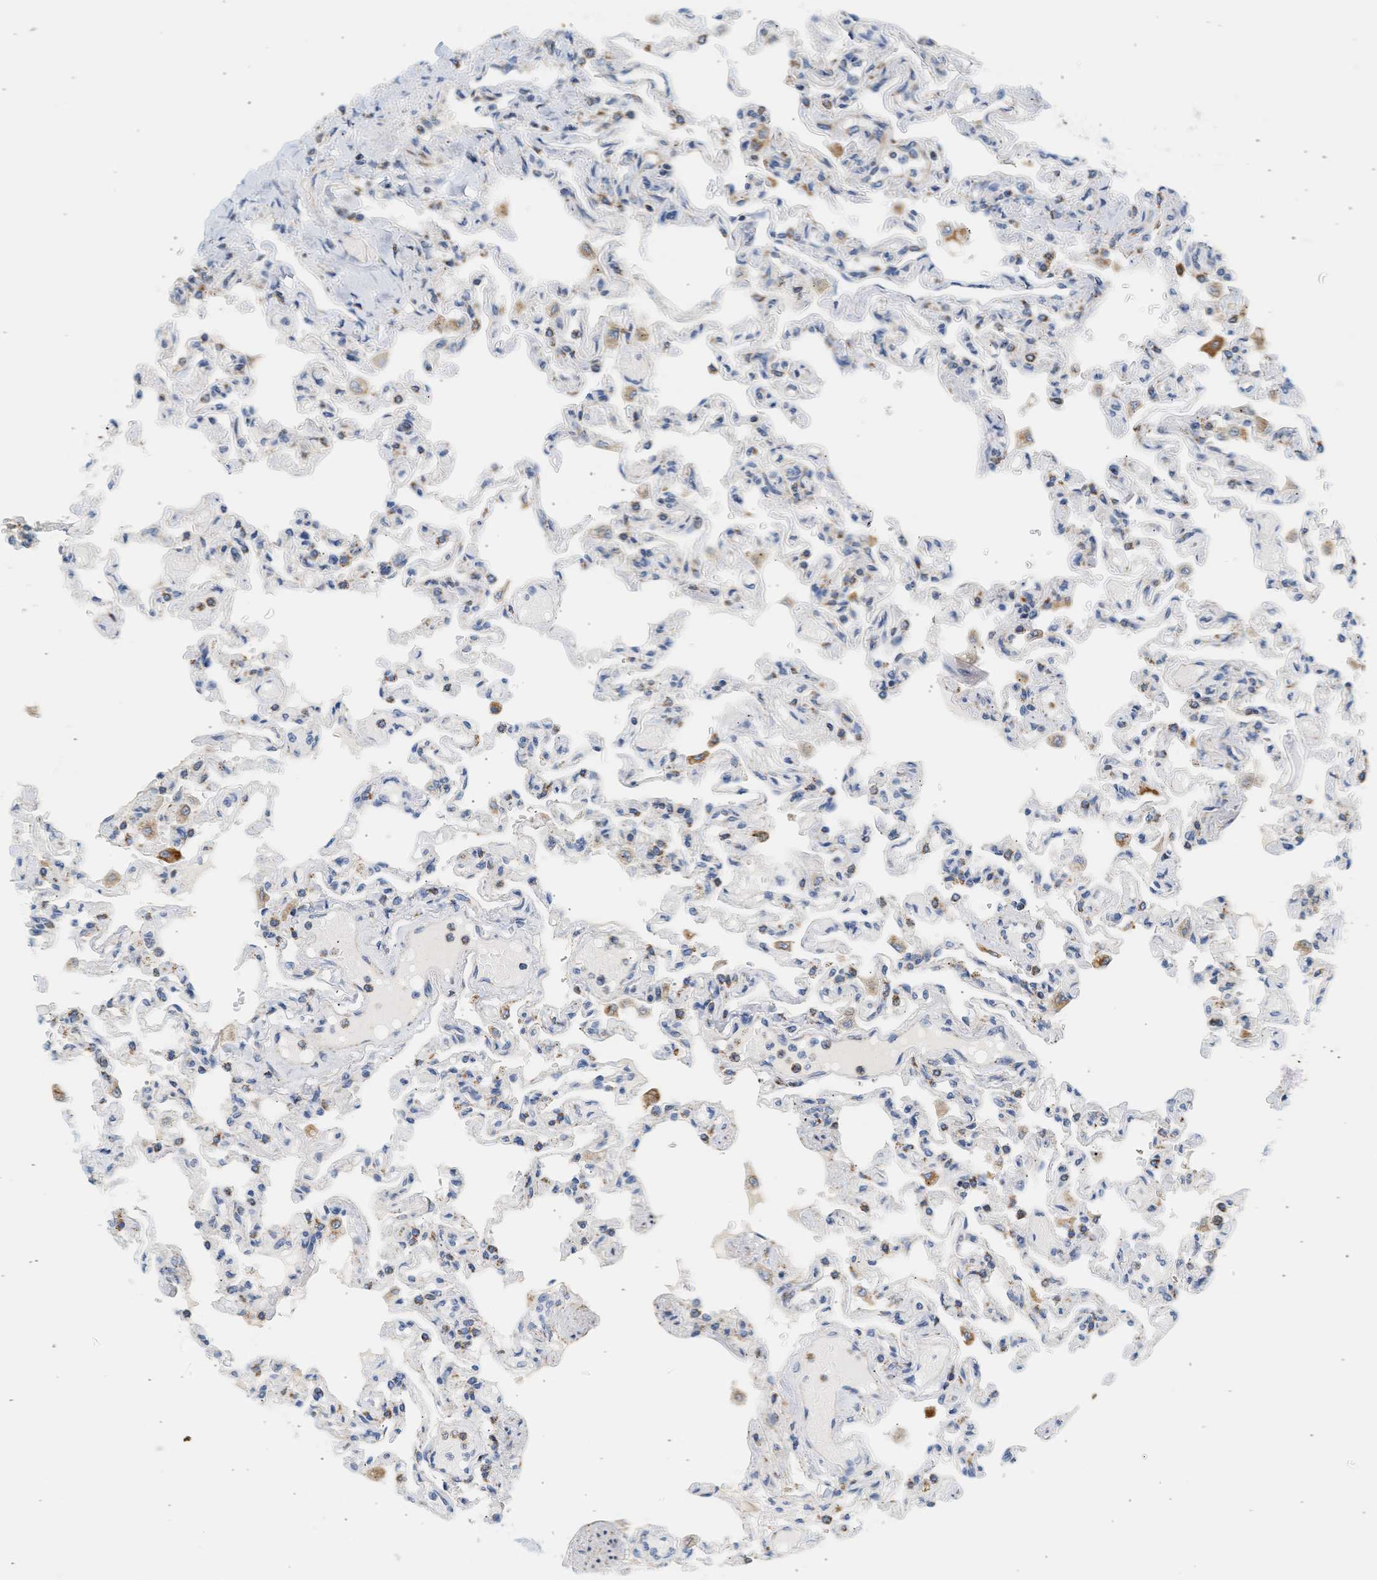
{"staining": {"intensity": "negative", "quantity": "none", "location": "none"}, "tissue": "lung", "cell_type": "Alveolar cells", "image_type": "normal", "snomed": [{"axis": "morphology", "description": "Normal tissue, NOS"}, {"axis": "topography", "description": "Lung"}], "caption": "Immunohistochemistry micrograph of unremarkable lung stained for a protein (brown), which demonstrates no expression in alveolar cells.", "gene": "GRPEL2", "patient": {"sex": "male", "age": 21}}